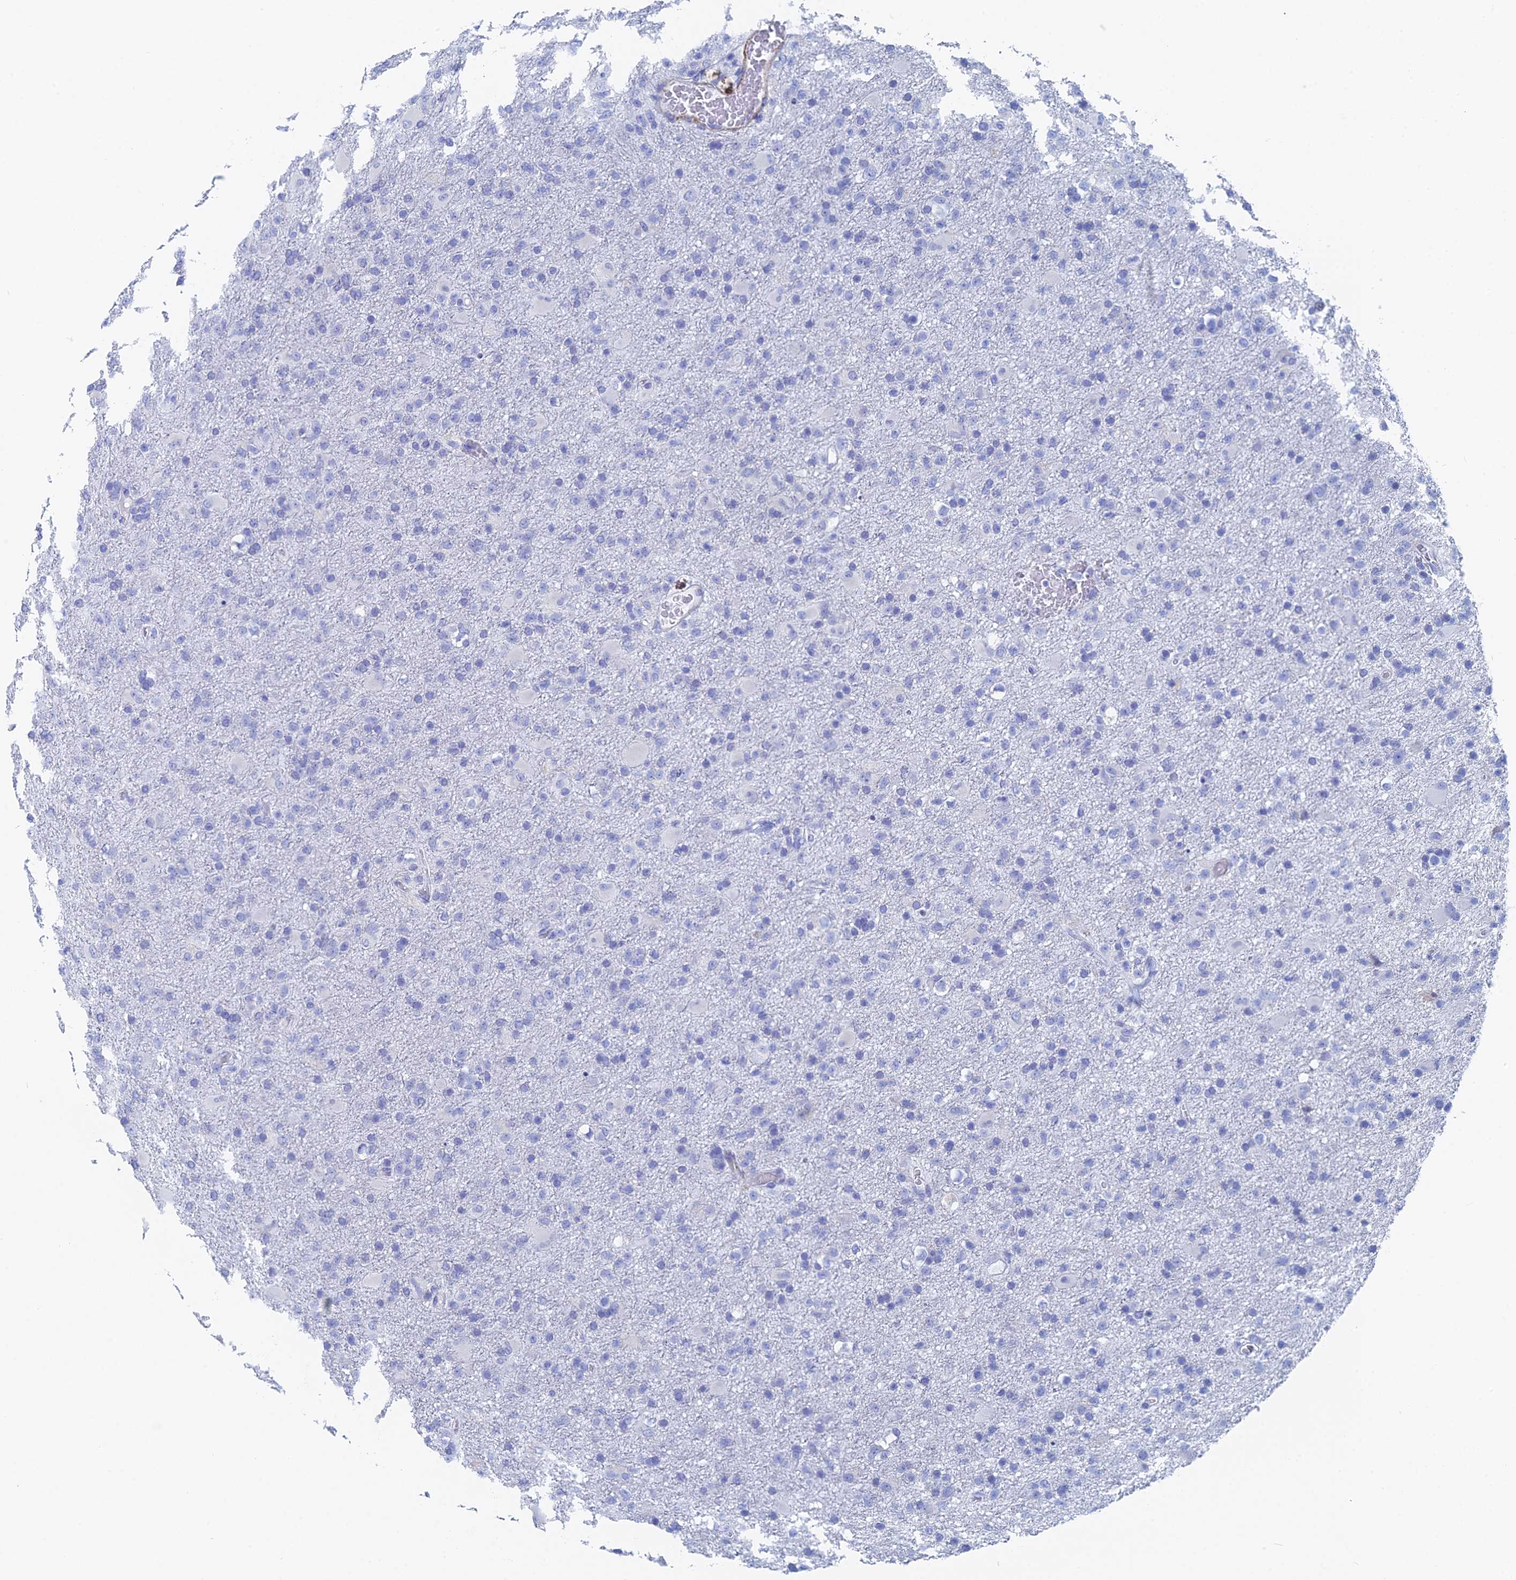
{"staining": {"intensity": "negative", "quantity": "none", "location": "none"}, "tissue": "glioma", "cell_type": "Tumor cells", "image_type": "cancer", "snomed": [{"axis": "morphology", "description": "Glioma, malignant, Low grade"}, {"axis": "topography", "description": "Brain"}], "caption": "High magnification brightfield microscopy of glioma stained with DAB (3,3'-diaminobenzidine) (brown) and counterstained with hematoxylin (blue): tumor cells show no significant staining. The staining is performed using DAB brown chromogen with nuclei counter-stained in using hematoxylin.", "gene": "KCNK18", "patient": {"sex": "male", "age": 65}}